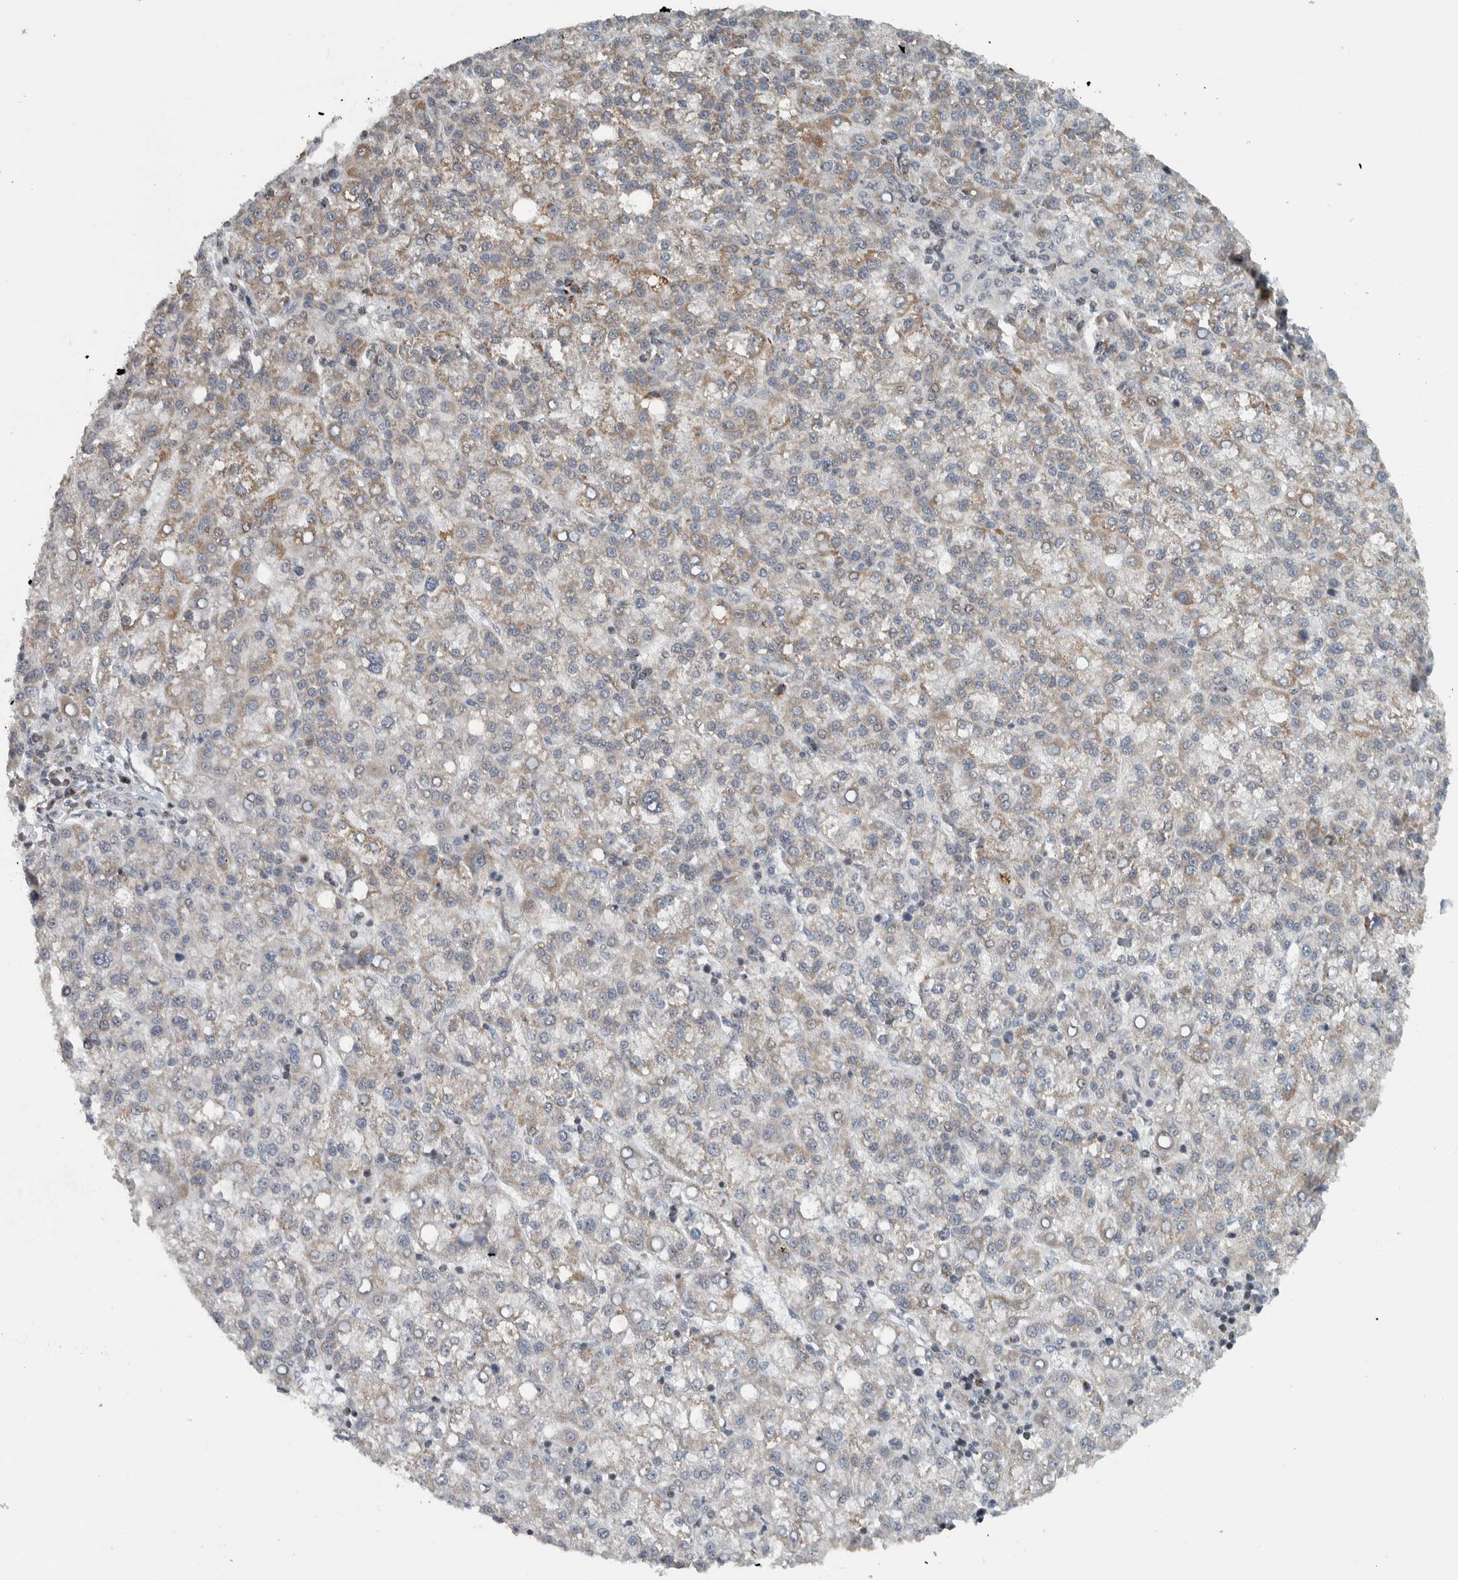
{"staining": {"intensity": "weak", "quantity": ">75%", "location": "cytoplasmic/membranous"}, "tissue": "liver cancer", "cell_type": "Tumor cells", "image_type": "cancer", "snomed": [{"axis": "morphology", "description": "Carcinoma, Hepatocellular, NOS"}, {"axis": "topography", "description": "Liver"}], "caption": "DAB (3,3'-diaminobenzidine) immunohistochemical staining of human liver cancer (hepatocellular carcinoma) displays weak cytoplasmic/membranous protein staining in about >75% of tumor cells.", "gene": "PPM1K", "patient": {"sex": "female", "age": 58}}